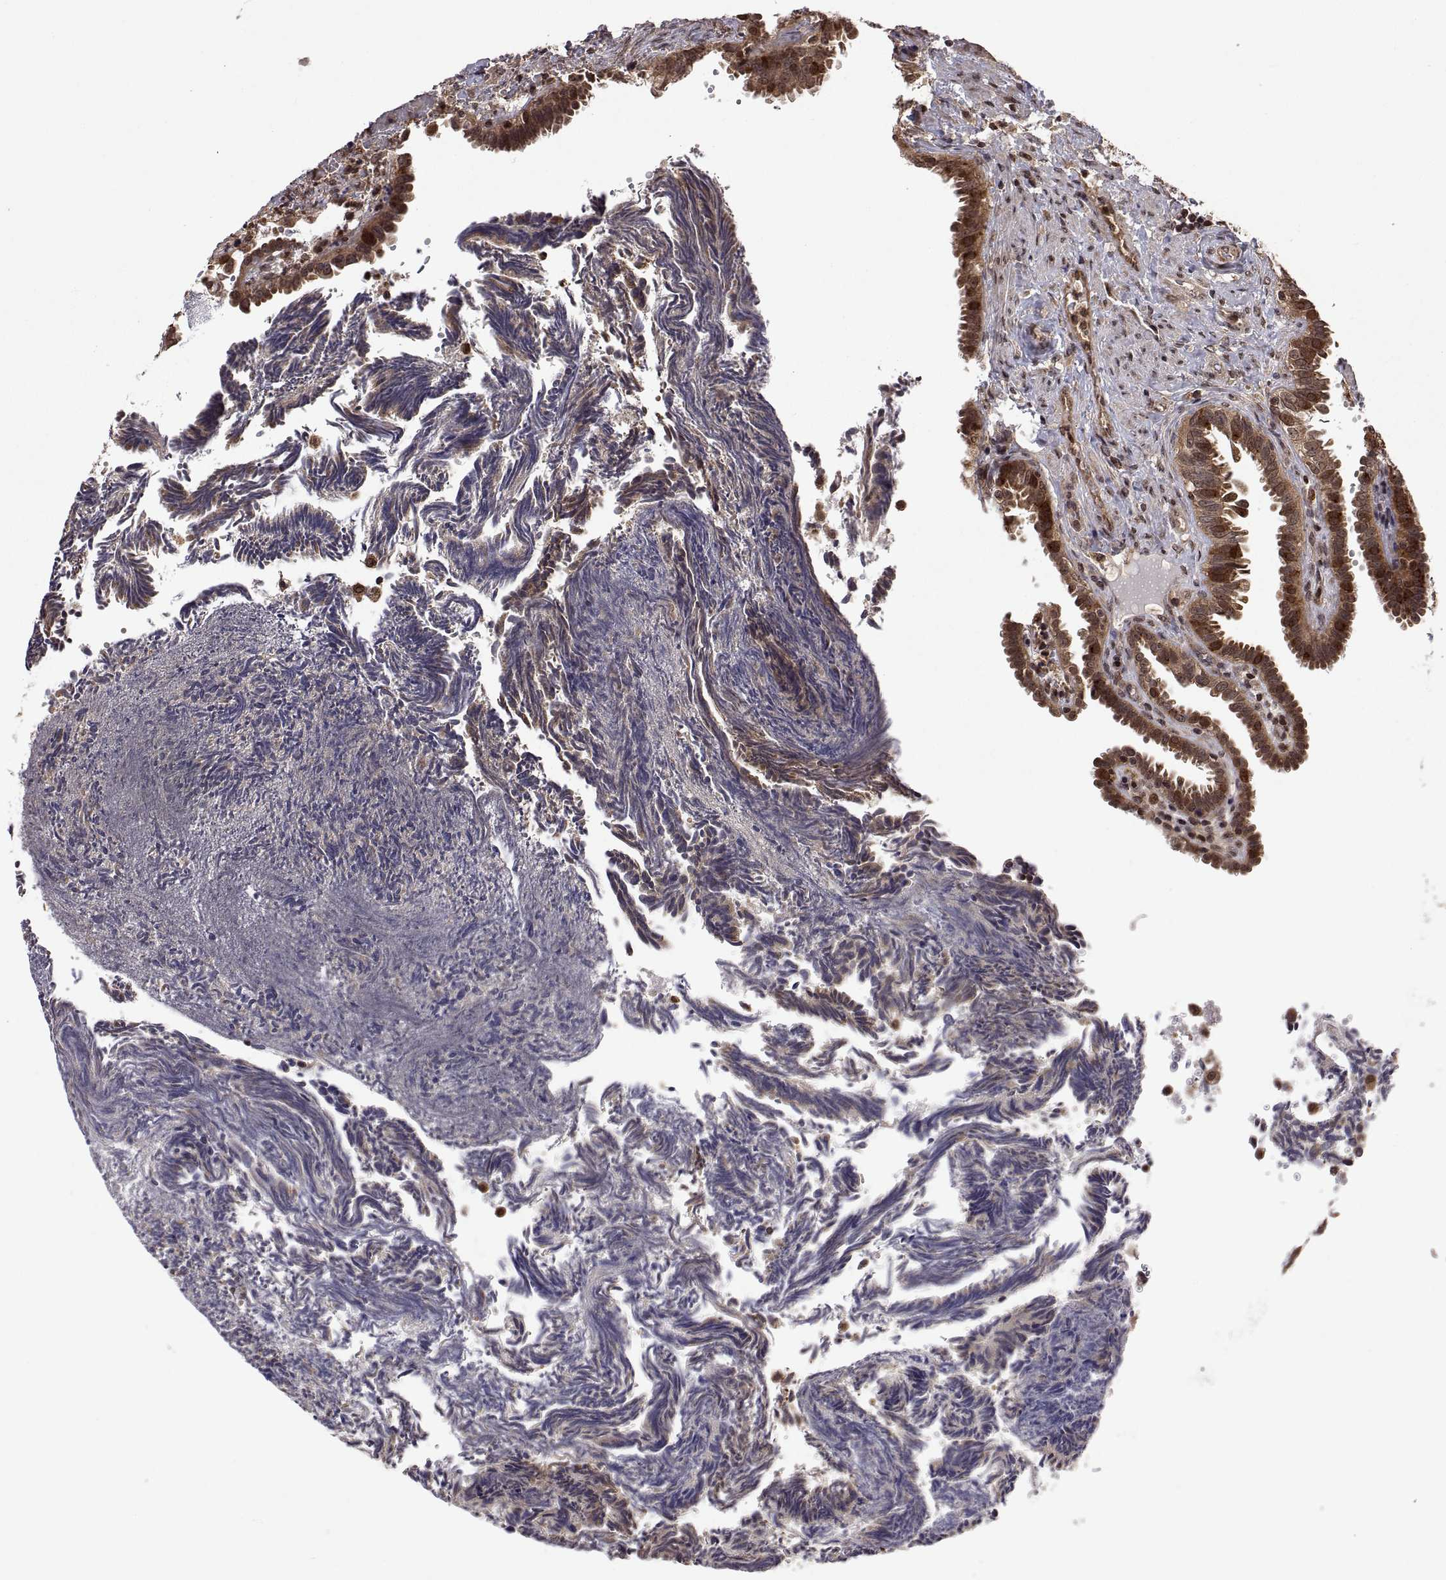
{"staining": {"intensity": "strong", "quantity": ">75%", "location": "cytoplasmic/membranous"}, "tissue": "fallopian tube", "cell_type": "Glandular cells", "image_type": "normal", "snomed": [{"axis": "morphology", "description": "Normal tissue, NOS"}, {"axis": "topography", "description": "Fallopian tube"}], "caption": "About >75% of glandular cells in normal human fallopian tube display strong cytoplasmic/membranous protein expression as visualized by brown immunohistochemical staining.", "gene": "ZNRF2", "patient": {"sex": "female", "age": 39}}